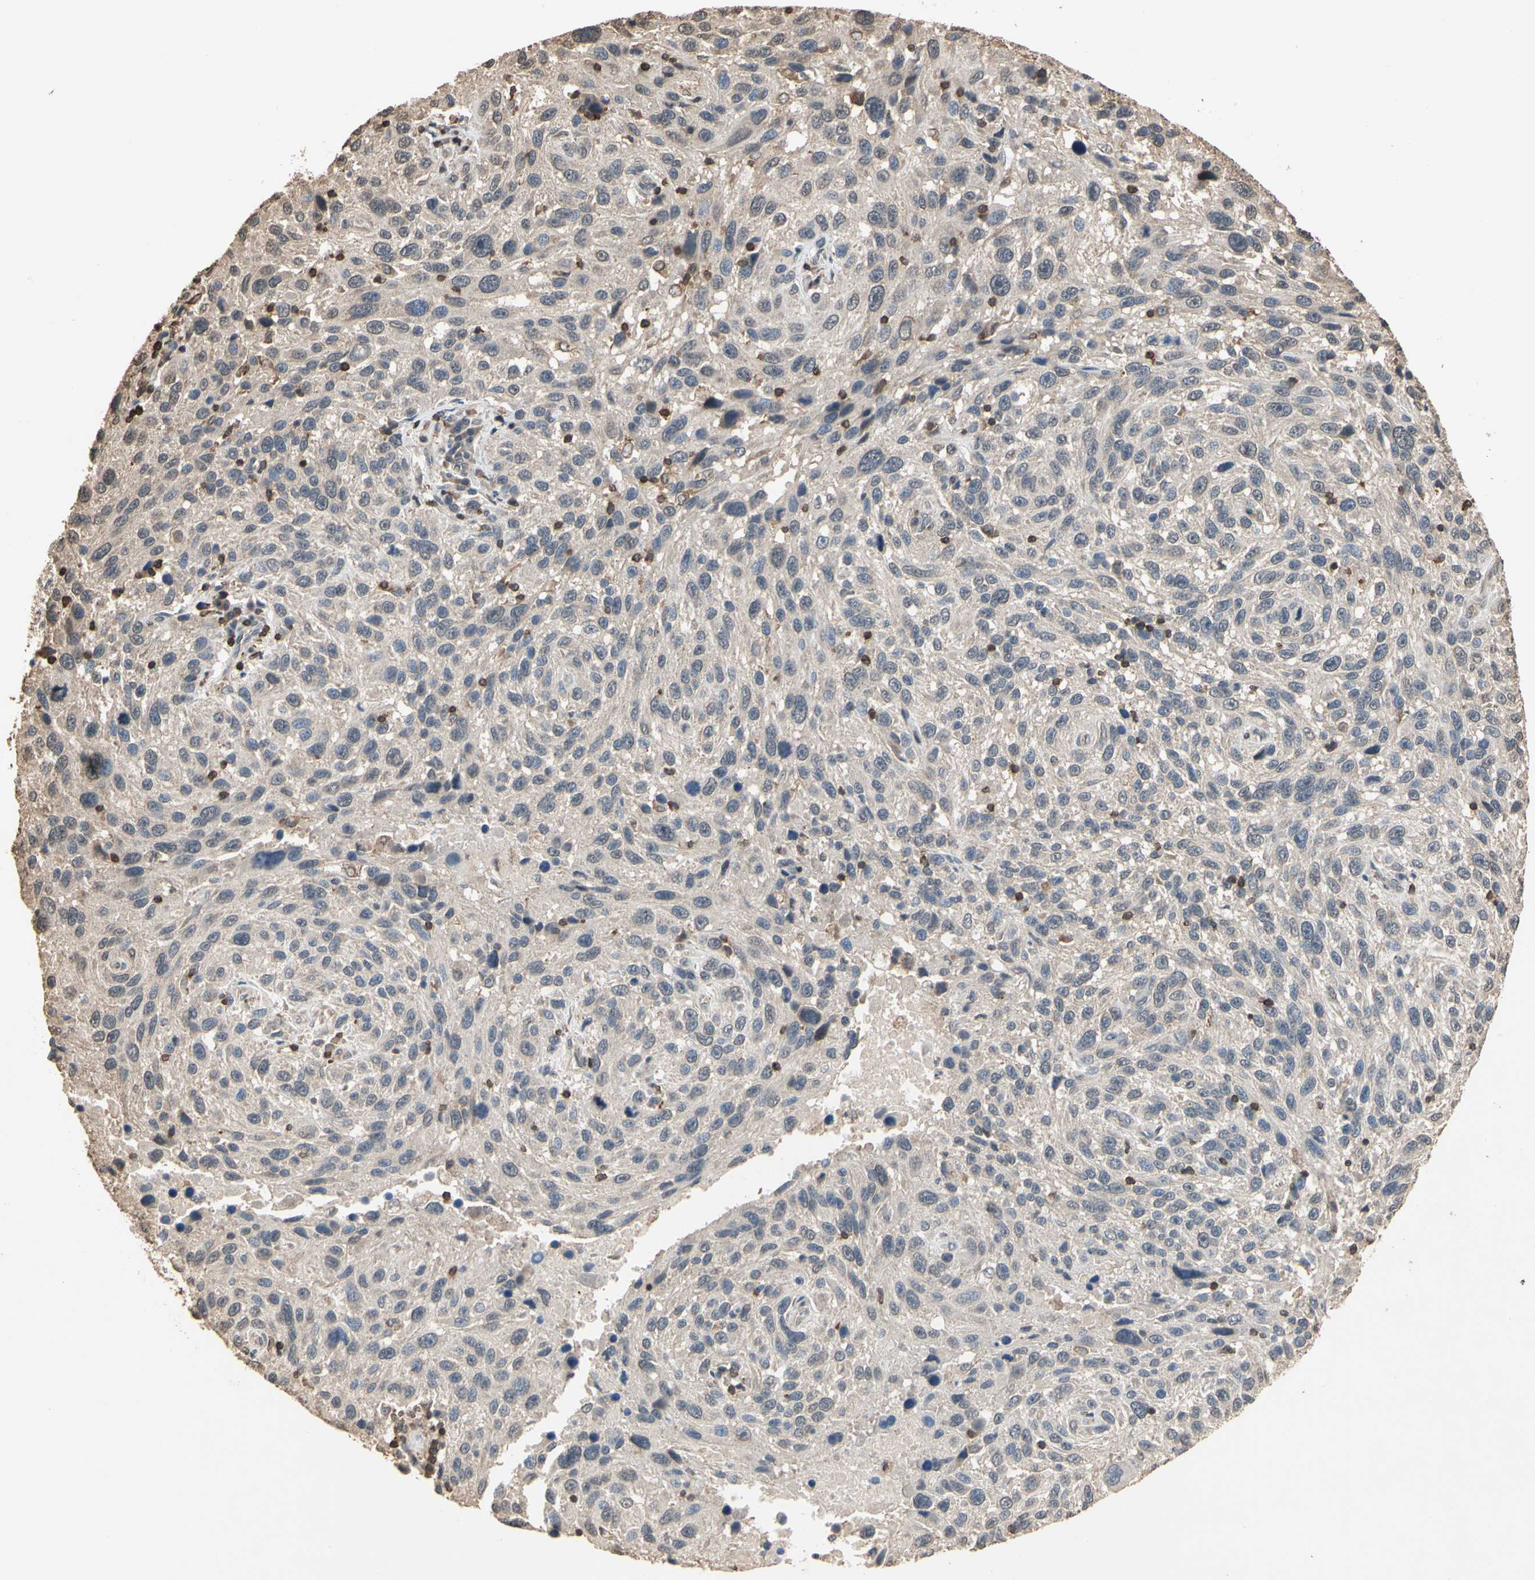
{"staining": {"intensity": "weak", "quantity": "<25%", "location": "cytoplasmic/membranous"}, "tissue": "melanoma", "cell_type": "Tumor cells", "image_type": "cancer", "snomed": [{"axis": "morphology", "description": "Malignant melanoma, NOS"}, {"axis": "topography", "description": "Skin"}], "caption": "IHC micrograph of melanoma stained for a protein (brown), which reveals no positivity in tumor cells.", "gene": "MAP3K10", "patient": {"sex": "male", "age": 53}}